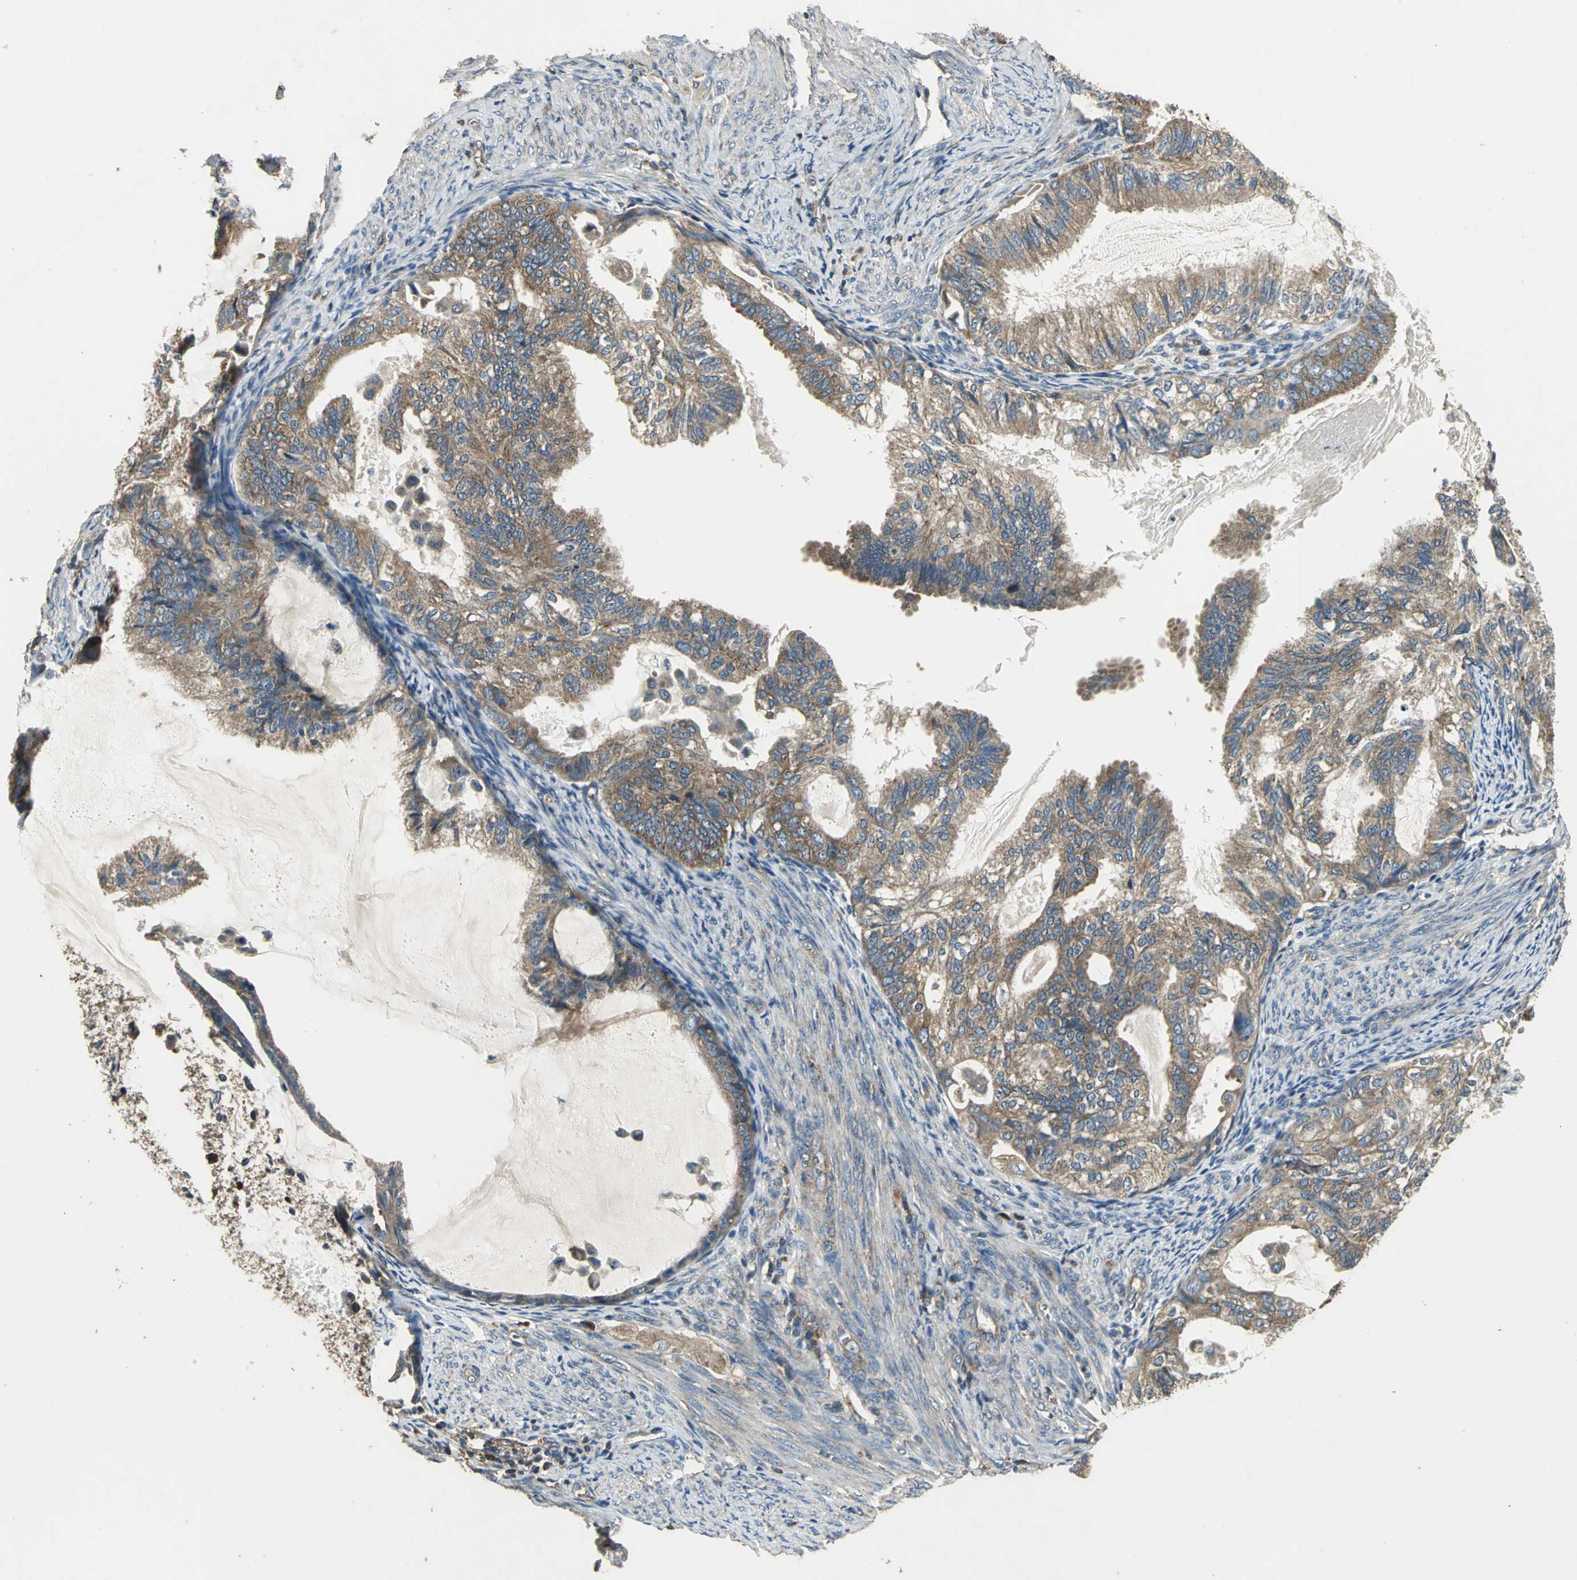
{"staining": {"intensity": "moderate", "quantity": ">75%", "location": "cytoplasmic/membranous"}, "tissue": "cervical cancer", "cell_type": "Tumor cells", "image_type": "cancer", "snomed": [{"axis": "morphology", "description": "Normal tissue, NOS"}, {"axis": "morphology", "description": "Adenocarcinoma, NOS"}, {"axis": "topography", "description": "Cervix"}, {"axis": "topography", "description": "Endometrium"}], "caption": "Protein analysis of cervical cancer (adenocarcinoma) tissue reveals moderate cytoplasmic/membranous expression in approximately >75% of tumor cells.", "gene": "IRF3", "patient": {"sex": "female", "age": 86}}